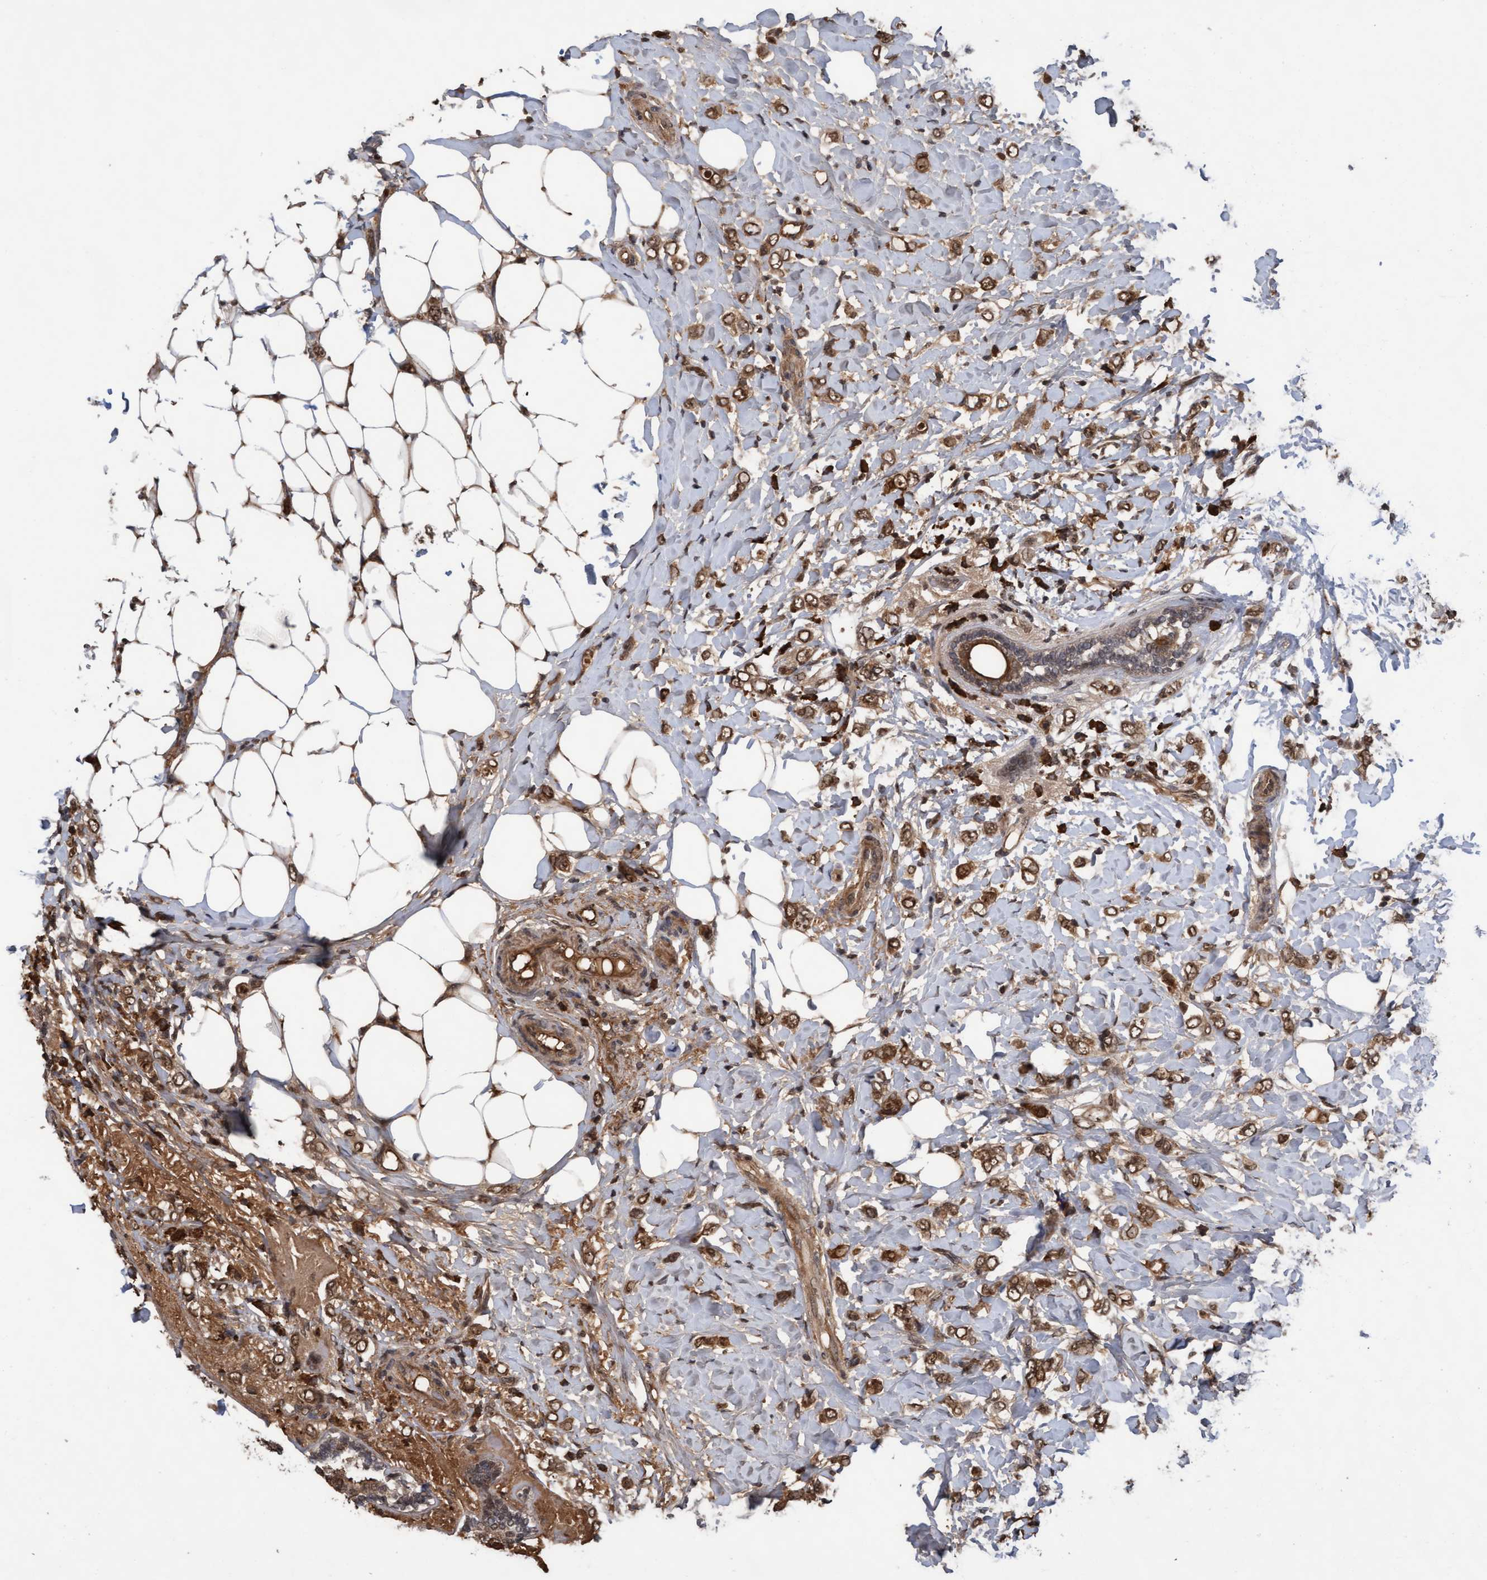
{"staining": {"intensity": "moderate", "quantity": ">75%", "location": "cytoplasmic/membranous"}, "tissue": "breast cancer", "cell_type": "Tumor cells", "image_type": "cancer", "snomed": [{"axis": "morphology", "description": "Normal tissue, NOS"}, {"axis": "morphology", "description": "Lobular carcinoma"}, {"axis": "topography", "description": "Breast"}], "caption": "Protein staining of breast cancer (lobular carcinoma) tissue exhibits moderate cytoplasmic/membranous positivity in about >75% of tumor cells.", "gene": "WASF1", "patient": {"sex": "female", "age": 47}}